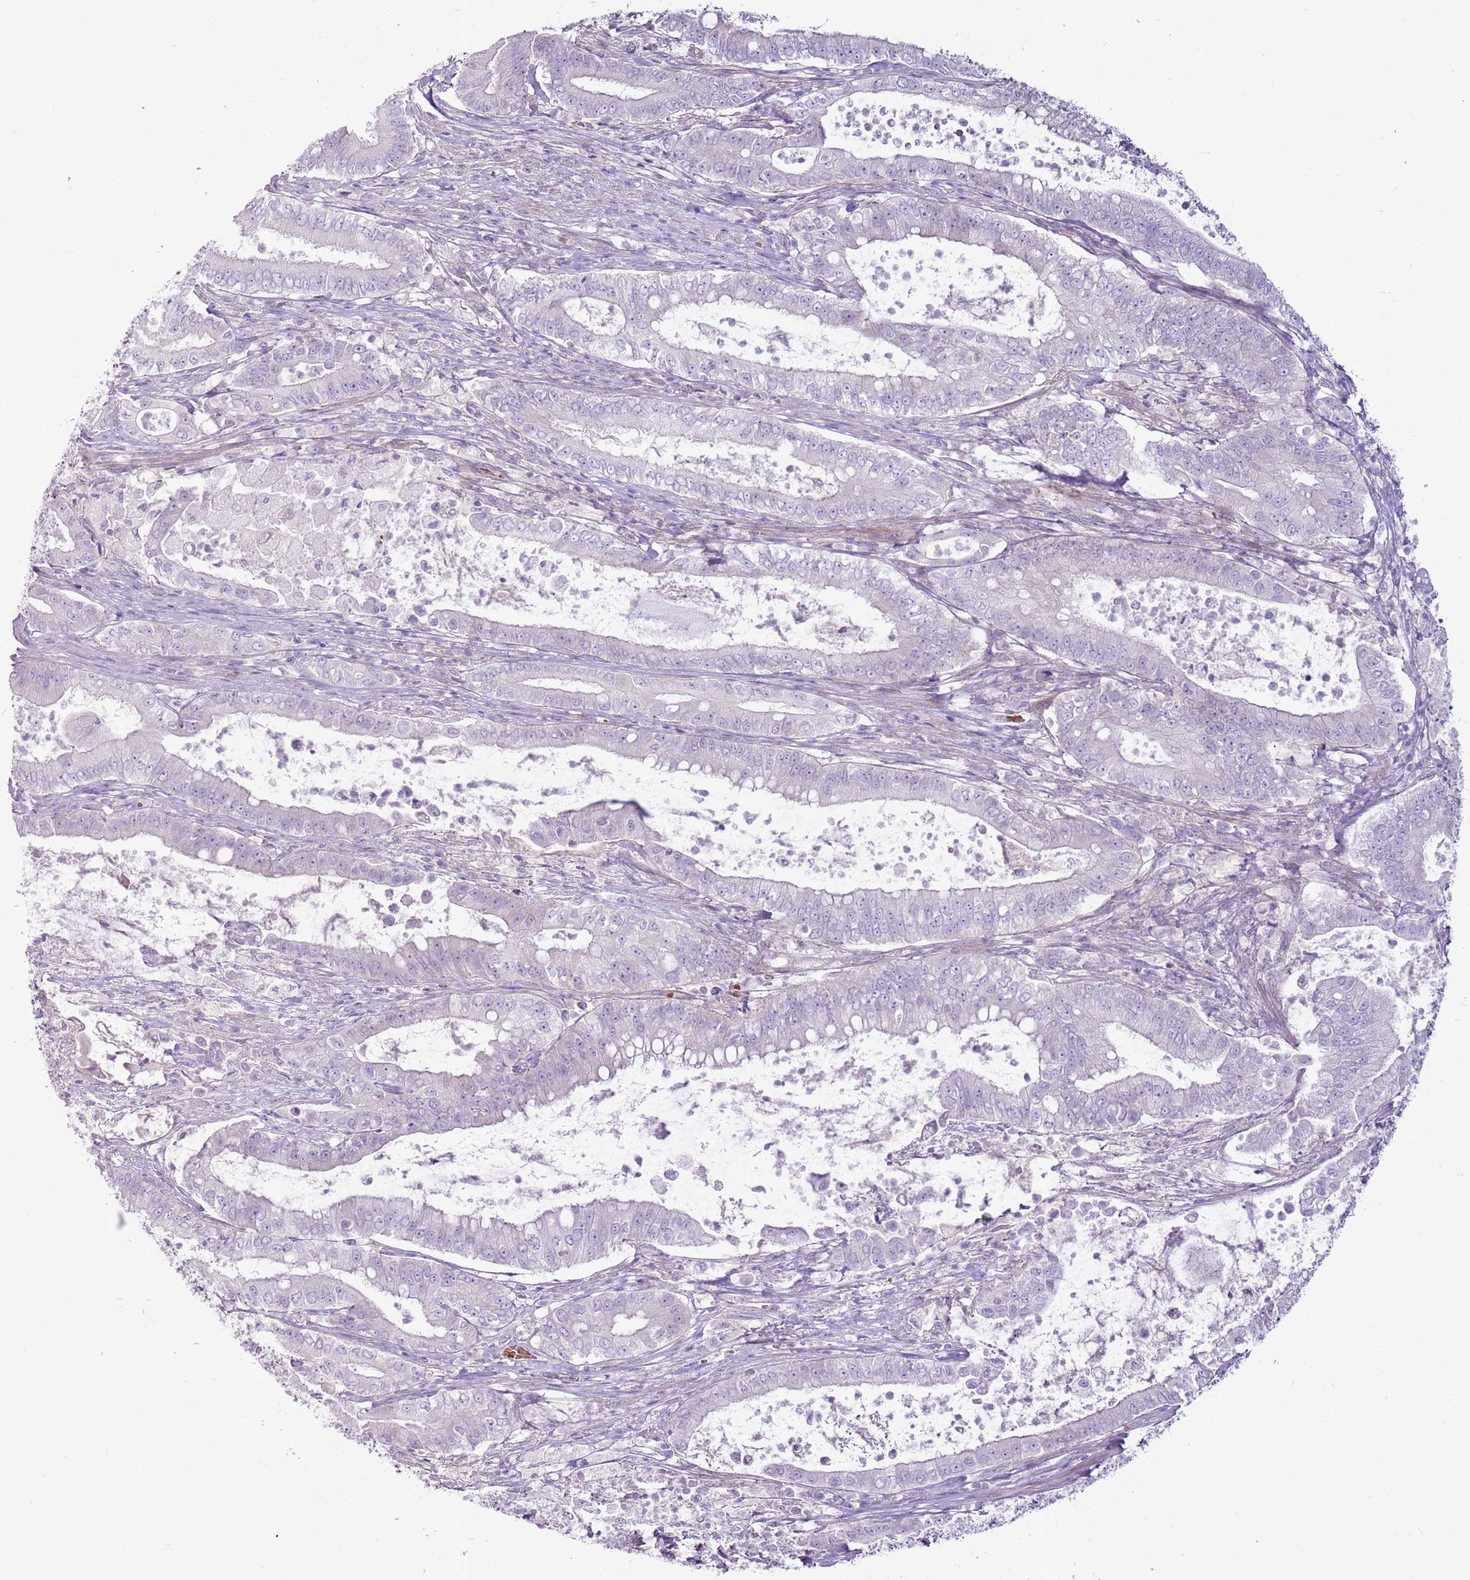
{"staining": {"intensity": "negative", "quantity": "none", "location": "none"}, "tissue": "pancreatic cancer", "cell_type": "Tumor cells", "image_type": "cancer", "snomed": [{"axis": "morphology", "description": "Adenocarcinoma, NOS"}, {"axis": "topography", "description": "Pancreas"}], "caption": "DAB immunohistochemical staining of human pancreatic cancer reveals no significant positivity in tumor cells. (DAB (3,3'-diaminobenzidine) immunohistochemistry (IHC) with hematoxylin counter stain).", "gene": "CHAC2", "patient": {"sex": "male", "age": 71}}